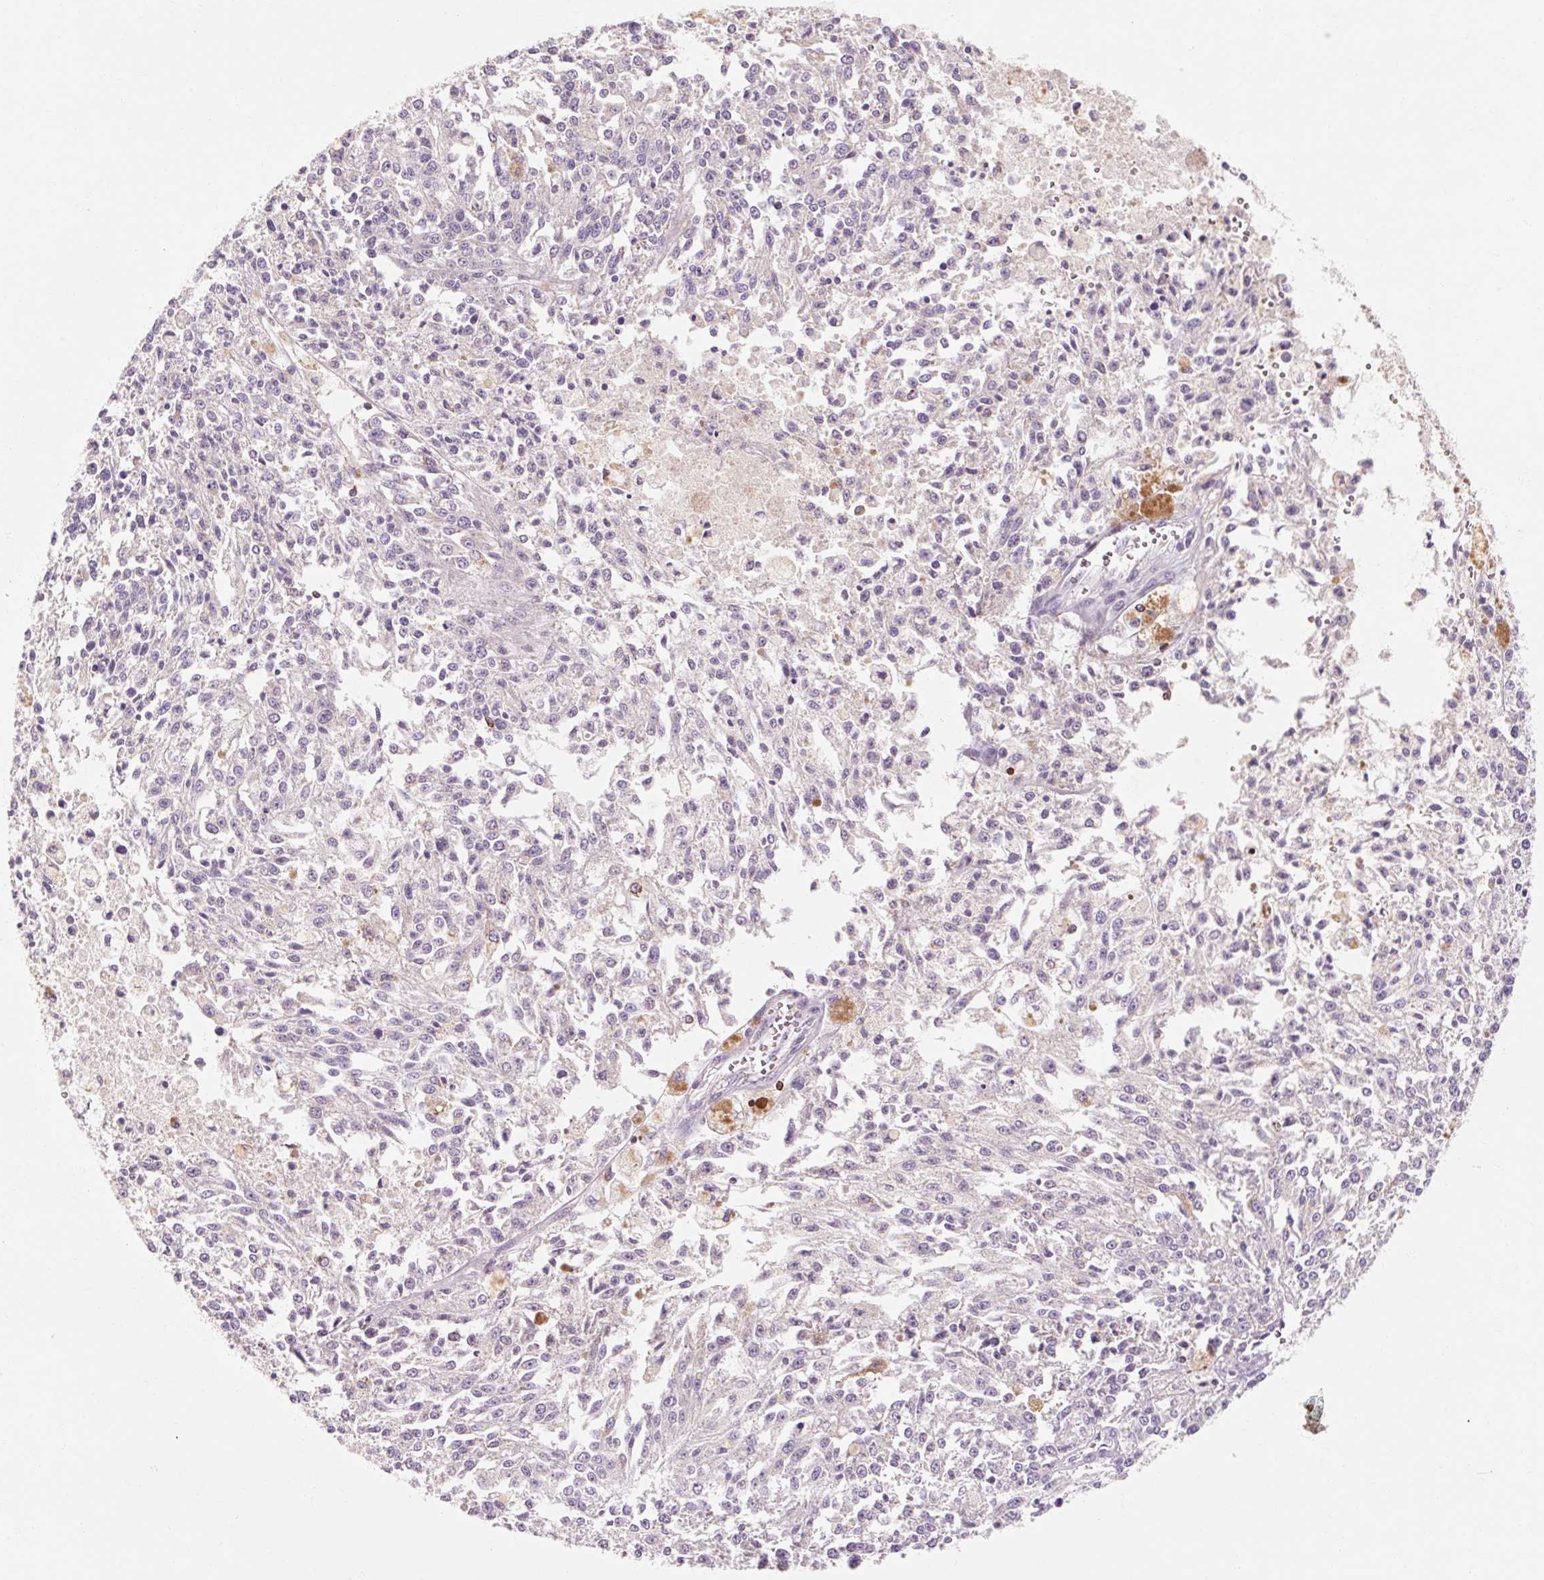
{"staining": {"intensity": "negative", "quantity": "none", "location": "none"}, "tissue": "melanoma", "cell_type": "Tumor cells", "image_type": "cancer", "snomed": [{"axis": "morphology", "description": "Malignant melanoma, NOS"}, {"axis": "topography", "description": "Skin"}], "caption": "The IHC image has no significant staining in tumor cells of melanoma tissue.", "gene": "OR8K1", "patient": {"sex": "female", "age": 64}}